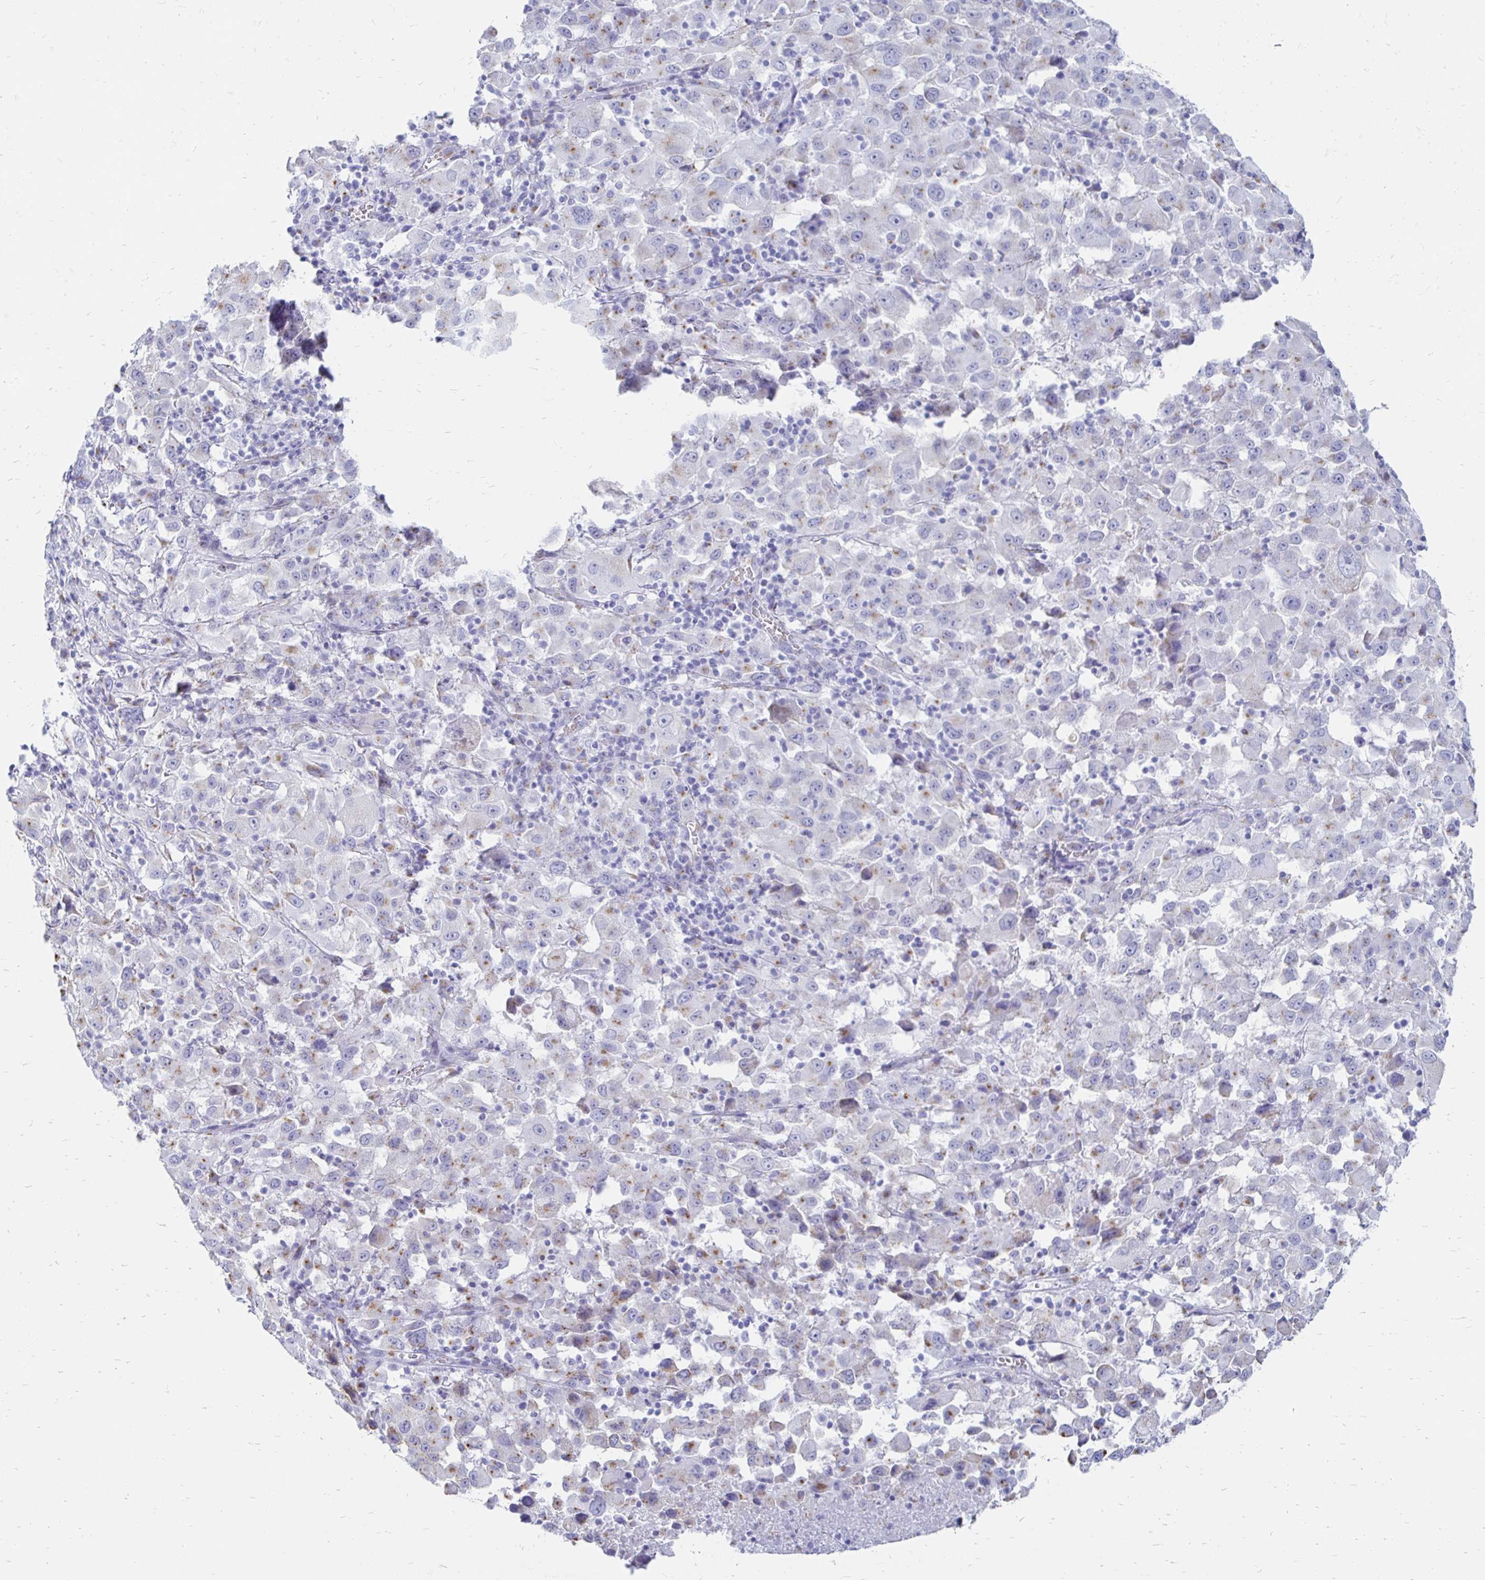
{"staining": {"intensity": "weak", "quantity": "25%-75%", "location": "cytoplasmic/membranous"}, "tissue": "melanoma", "cell_type": "Tumor cells", "image_type": "cancer", "snomed": [{"axis": "morphology", "description": "Malignant melanoma, Metastatic site"}, {"axis": "topography", "description": "Soft tissue"}], "caption": "An image of melanoma stained for a protein displays weak cytoplasmic/membranous brown staining in tumor cells.", "gene": "PAGE4", "patient": {"sex": "male", "age": 50}}